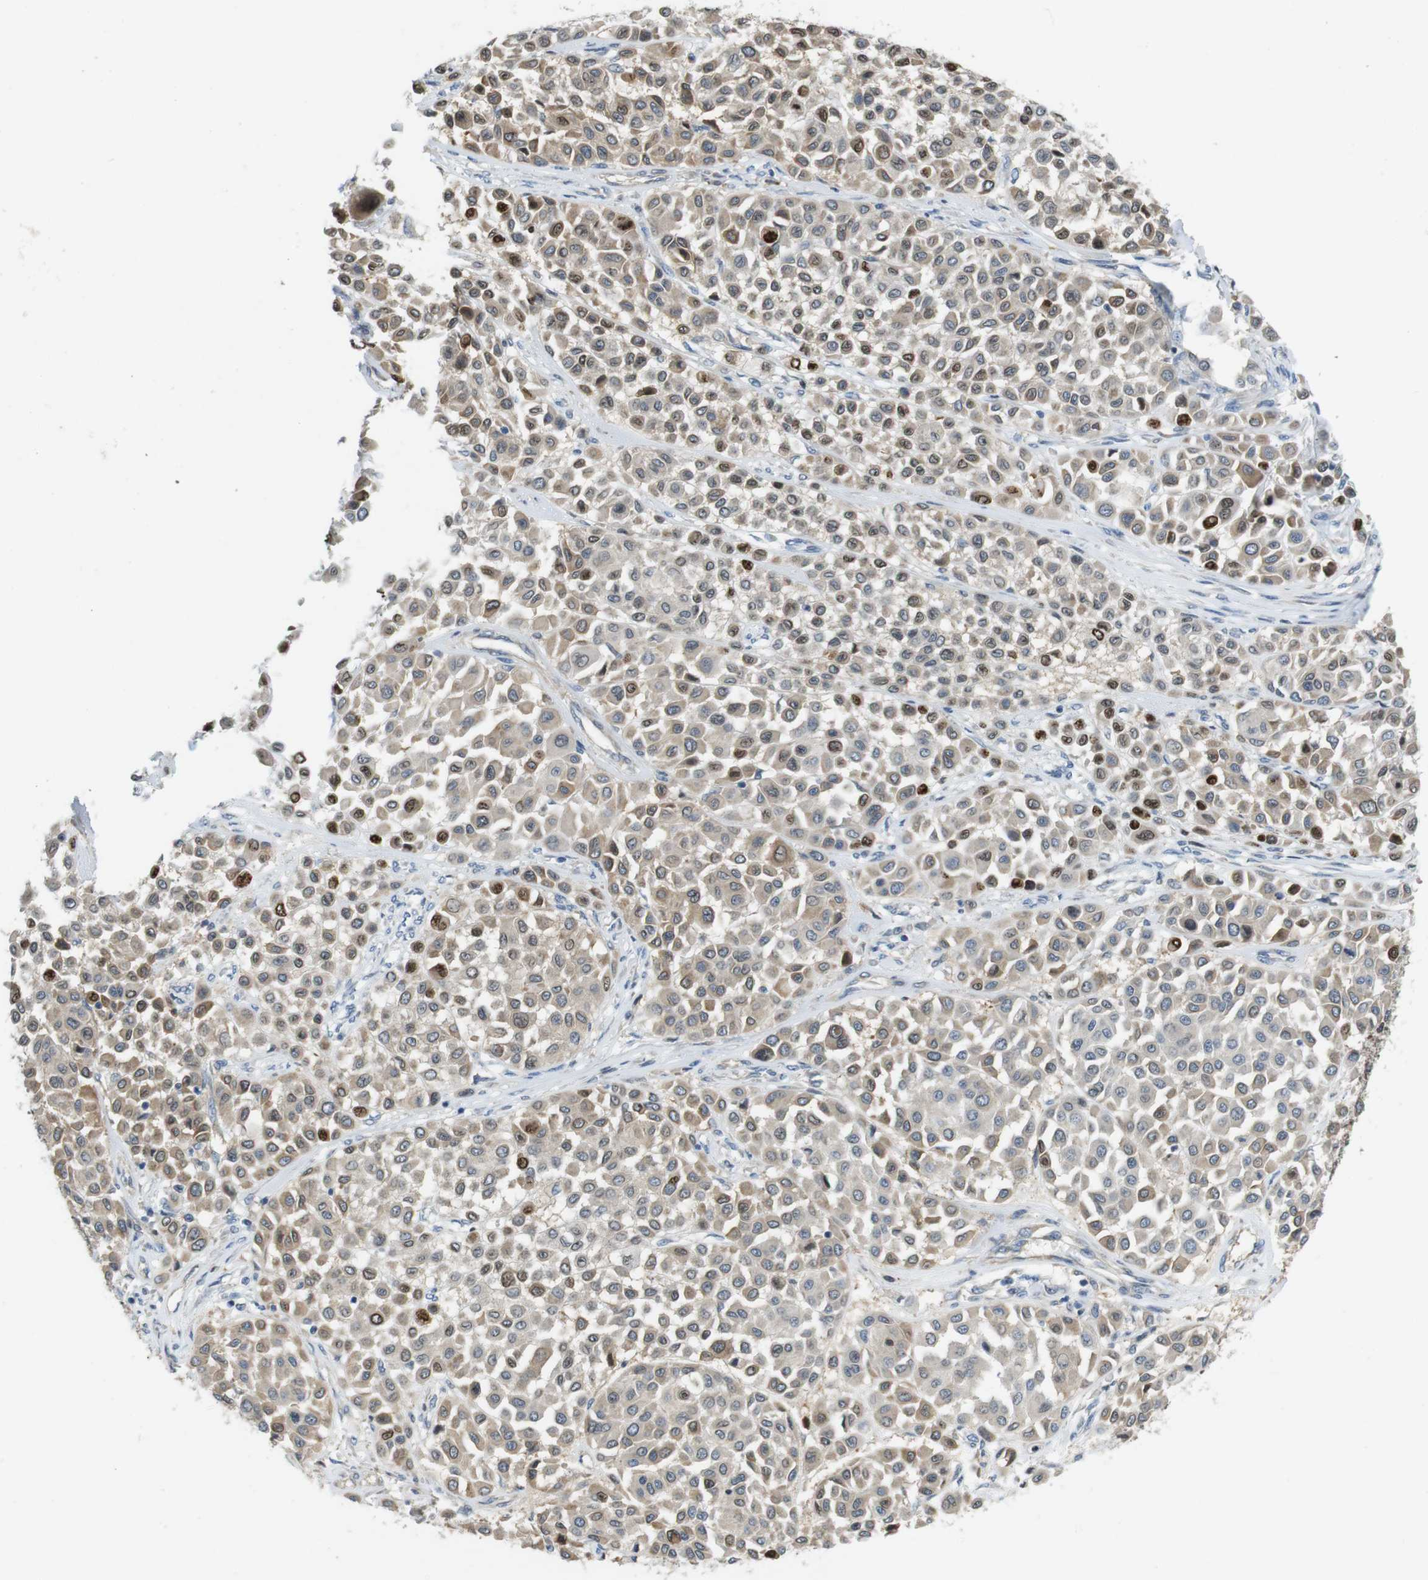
{"staining": {"intensity": "moderate", "quantity": "<25%", "location": "cytoplasmic/membranous,nuclear"}, "tissue": "melanoma", "cell_type": "Tumor cells", "image_type": "cancer", "snomed": [{"axis": "morphology", "description": "Malignant melanoma, Metastatic site"}, {"axis": "topography", "description": "Soft tissue"}], "caption": "Moderate cytoplasmic/membranous and nuclear positivity is seen in about <25% of tumor cells in melanoma.", "gene": "PCDH10", "patient": {"sex": "male", "age": 41}}